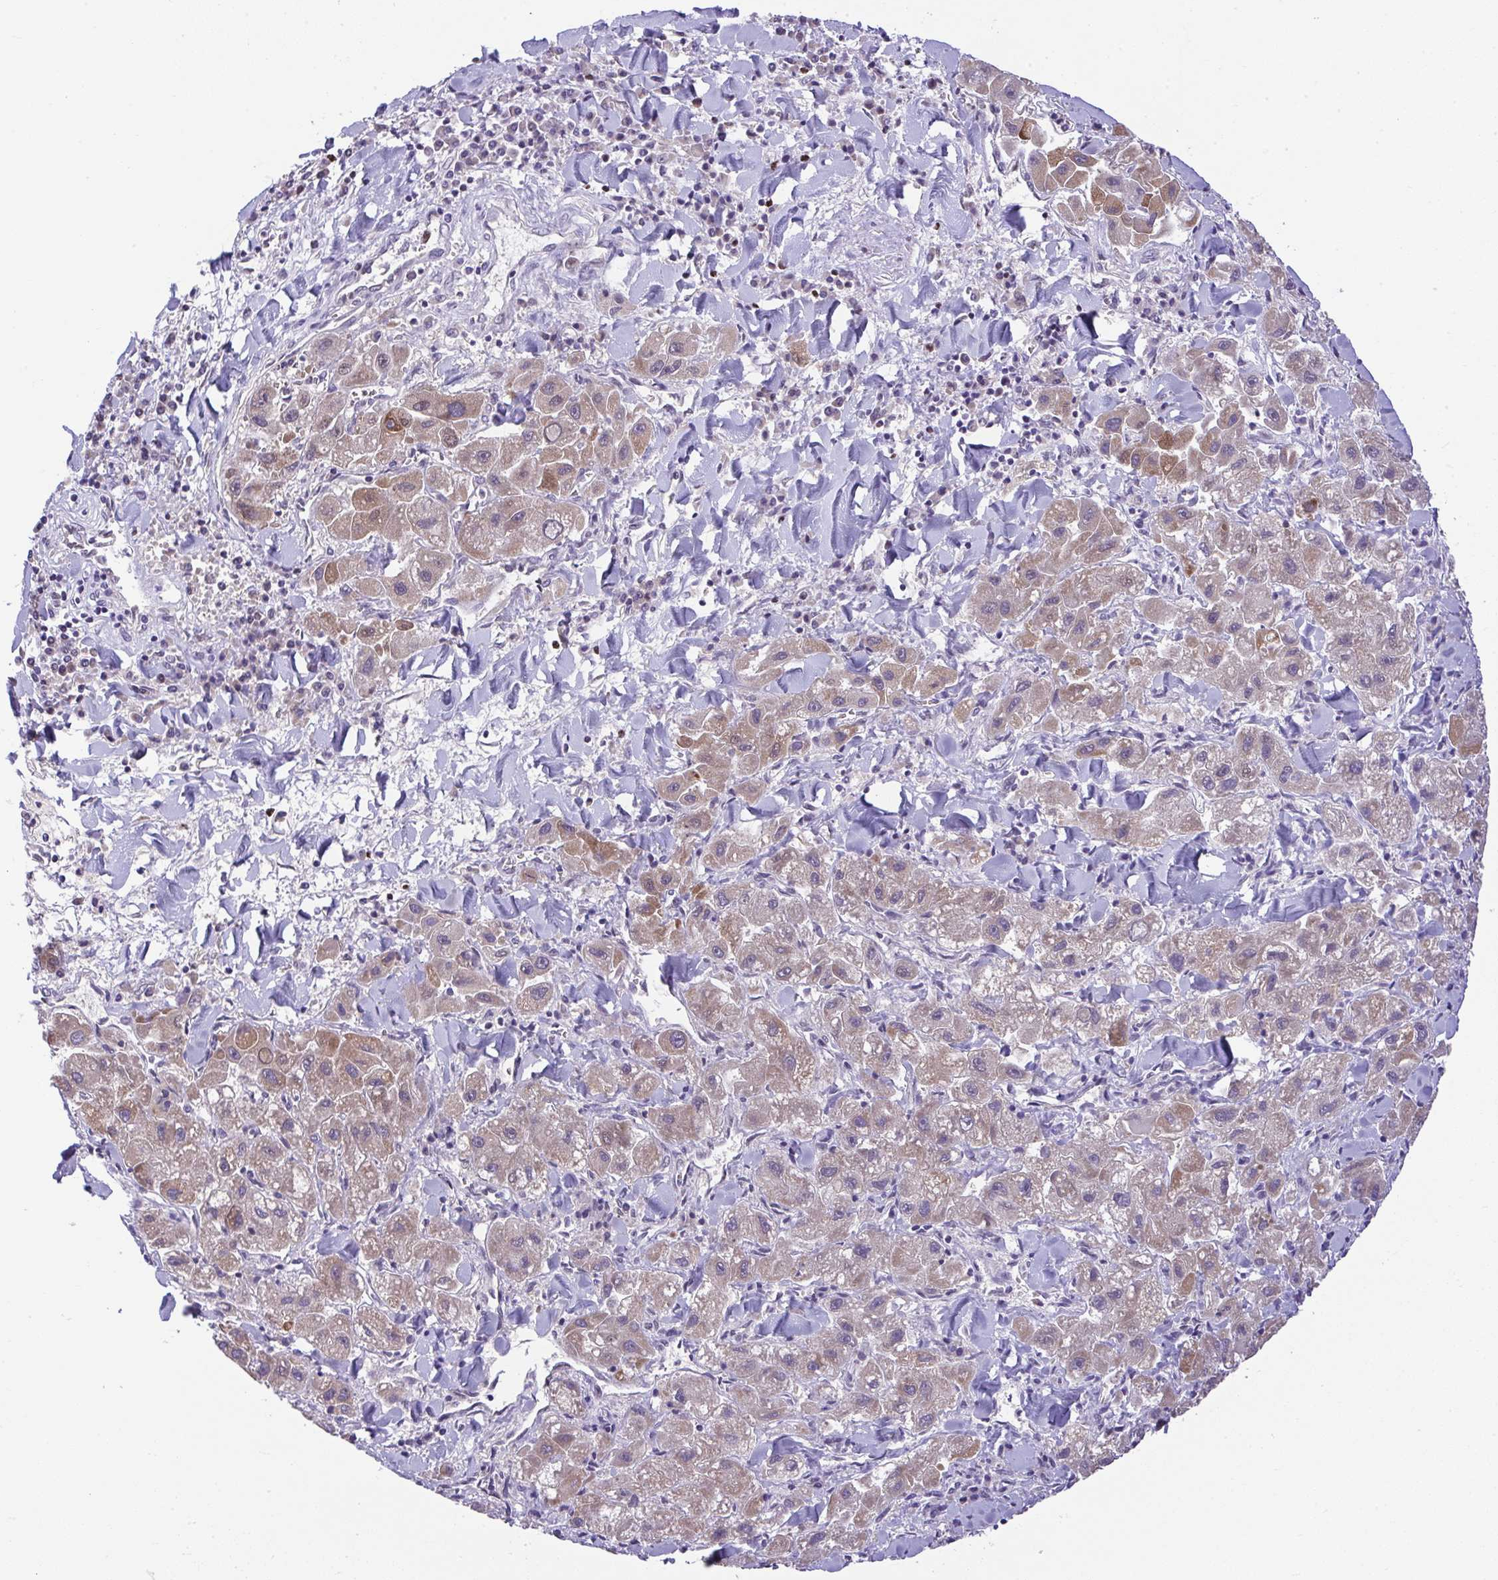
{"staining": {"intensity": "moderate", "quantity": "25%-75%", "location": "cytoplasmic/membranous"}, "tissue": "liver cancer", "cell_type": "Tumor cells", "image_type": "cancer", "snomed": [{"axis": "morphology", "description": "Carcinoma, Hepatocellular, NOS"}, {"axis": "topography", "description": "Liver"}], "caption": "Protein staining of liver cancer (hepatocellular carcinoma) tissue demonstrates moderate cytoplasmic/membranous expression in about 25%-75% of tumor cells.", "gene": "CHIA", "patient": {"sex": "male", "age": 24}}